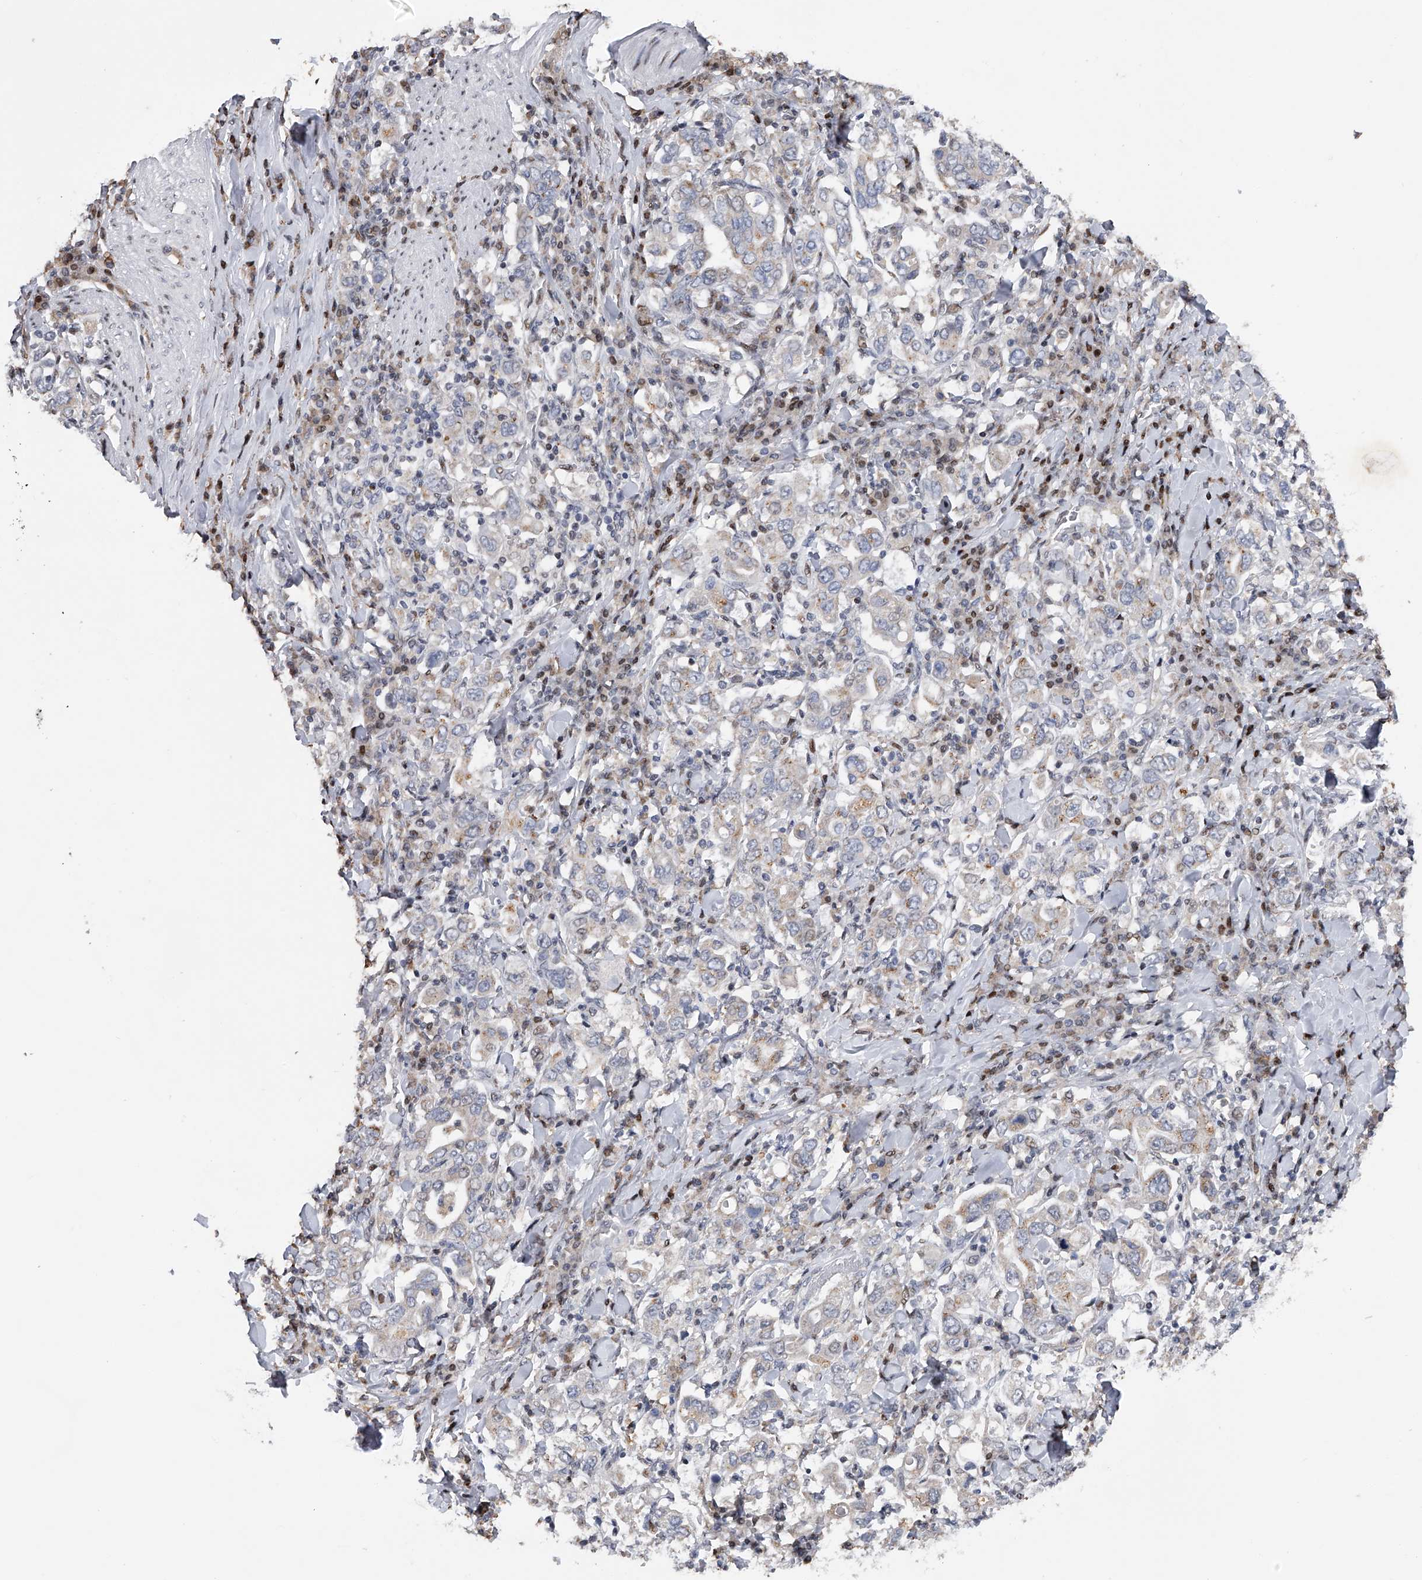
{"staining": {"intensity": "negative", "quantity": "none", "location": "none"}, "tissue": "stomach cancer", "cell_type": "Tumor cells", "image_type": "cancer", "snomed": [{"axis": "morphology", "description": "Adenocarcinoma, NOS"}, {"axis": "topography", "description": "Stomach, upper"}], "caption": "DAB (3,3'-diaminobenzidine) immunohistochemical staining of stomach cancer (adenocarcinoma) exhibits no significant positivity in tumor cells.", "gene": "RWDD2A", "patient": {"sex": "male", "age": 62}}